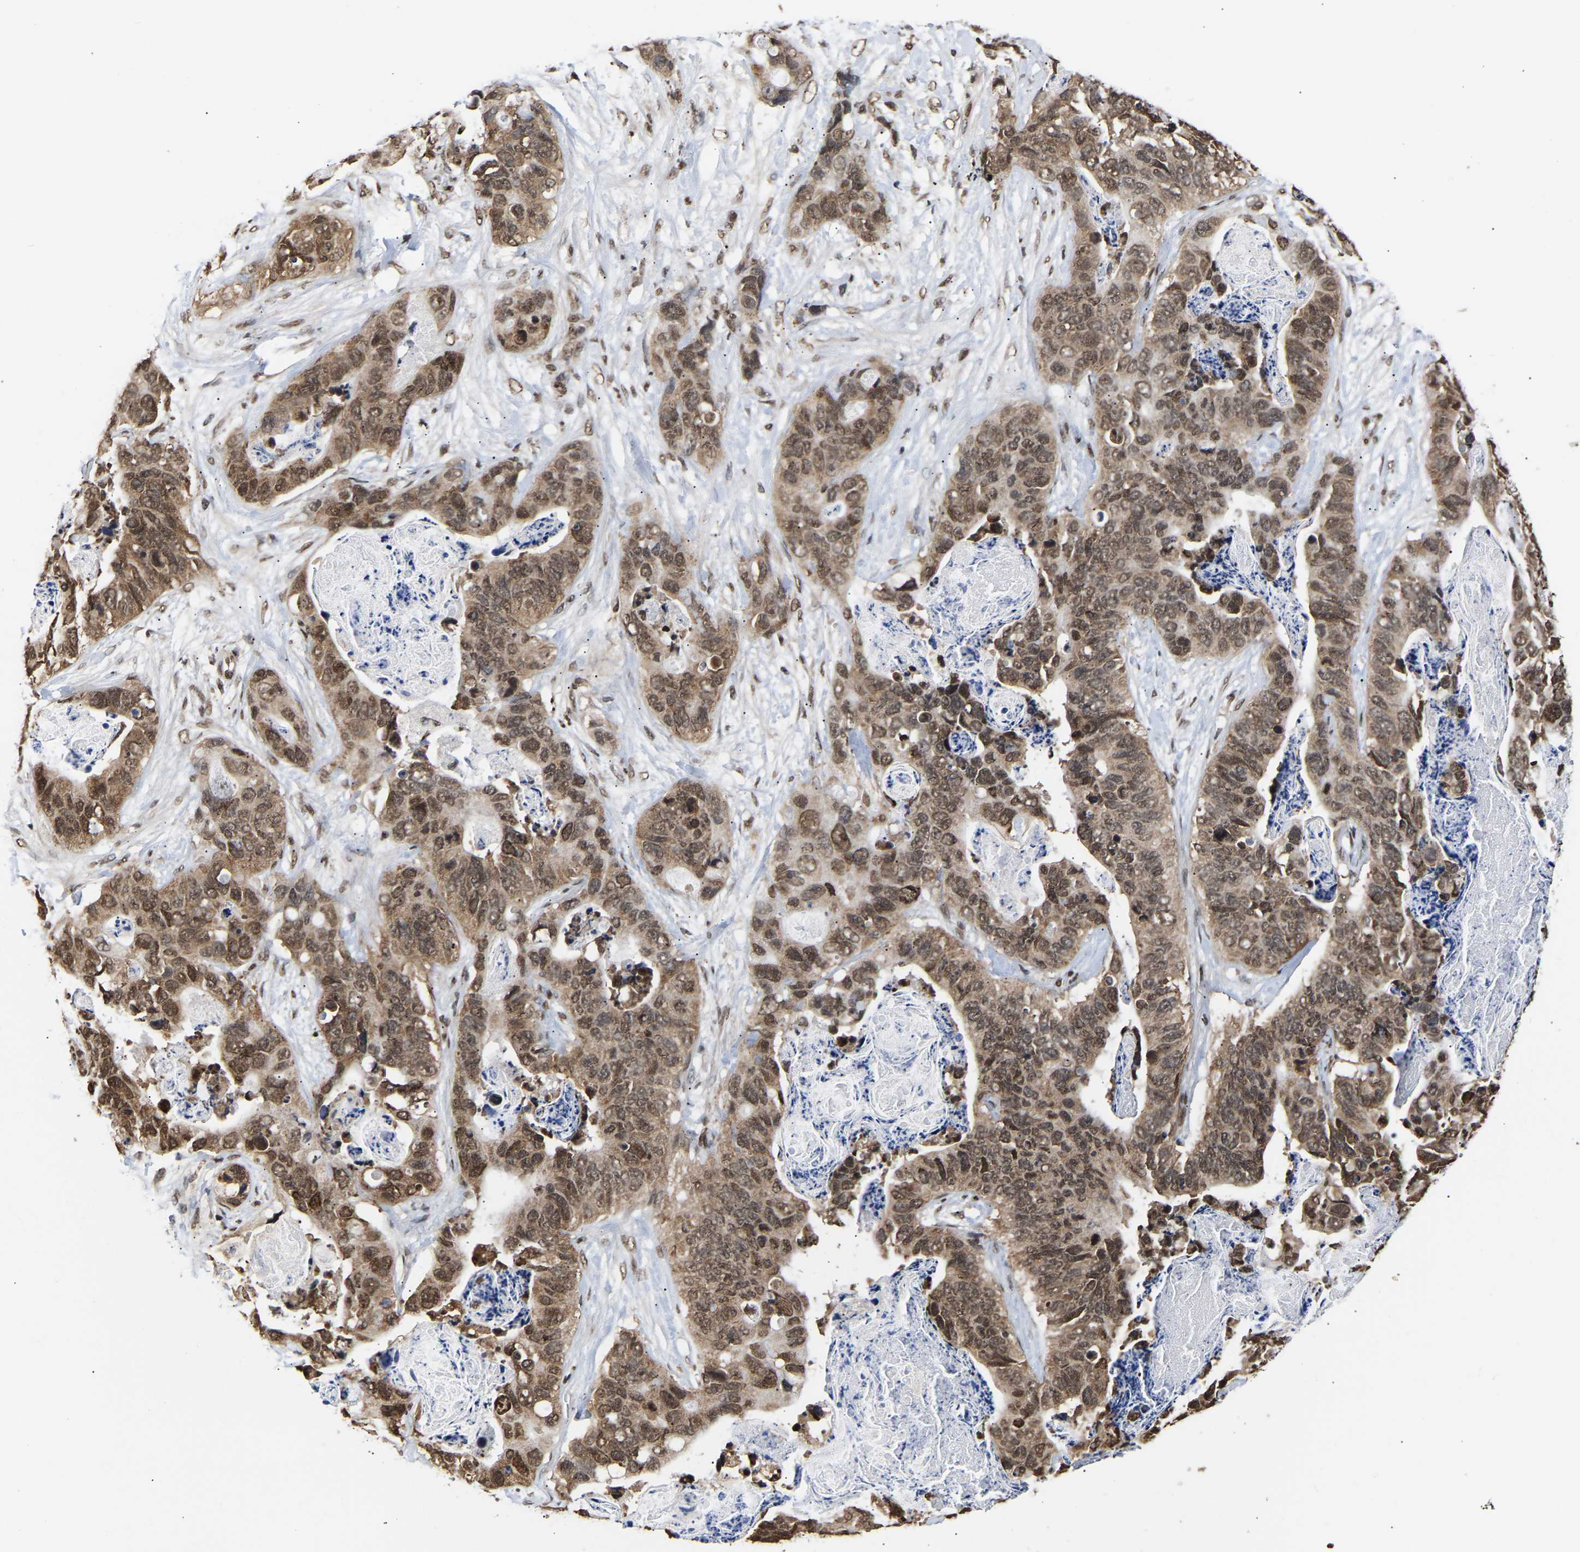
{"staining": {"intensity": "moderate", "quantity": ">75%", "location": "cytoplasmic/membranous,nuclear"}, "tissue": "stomach cancer", "cell_type": "Tumor cells", "image_type": "cancer", "snomed": [{"axis": "morphology", "description": "Adenocarcinoma, NOS"}, {"axis": "topography", "description": "Stomach"}], "caption": "The photomicrograph demonstrates staining of stomach cancer (adenocarcinoma), revealing moderate cytoplasmic/membranous and nuclear protein staining (brown color) within tumor cells.", "gene": "PSIP1", "patient": {"sex": "female", "age": 89}}